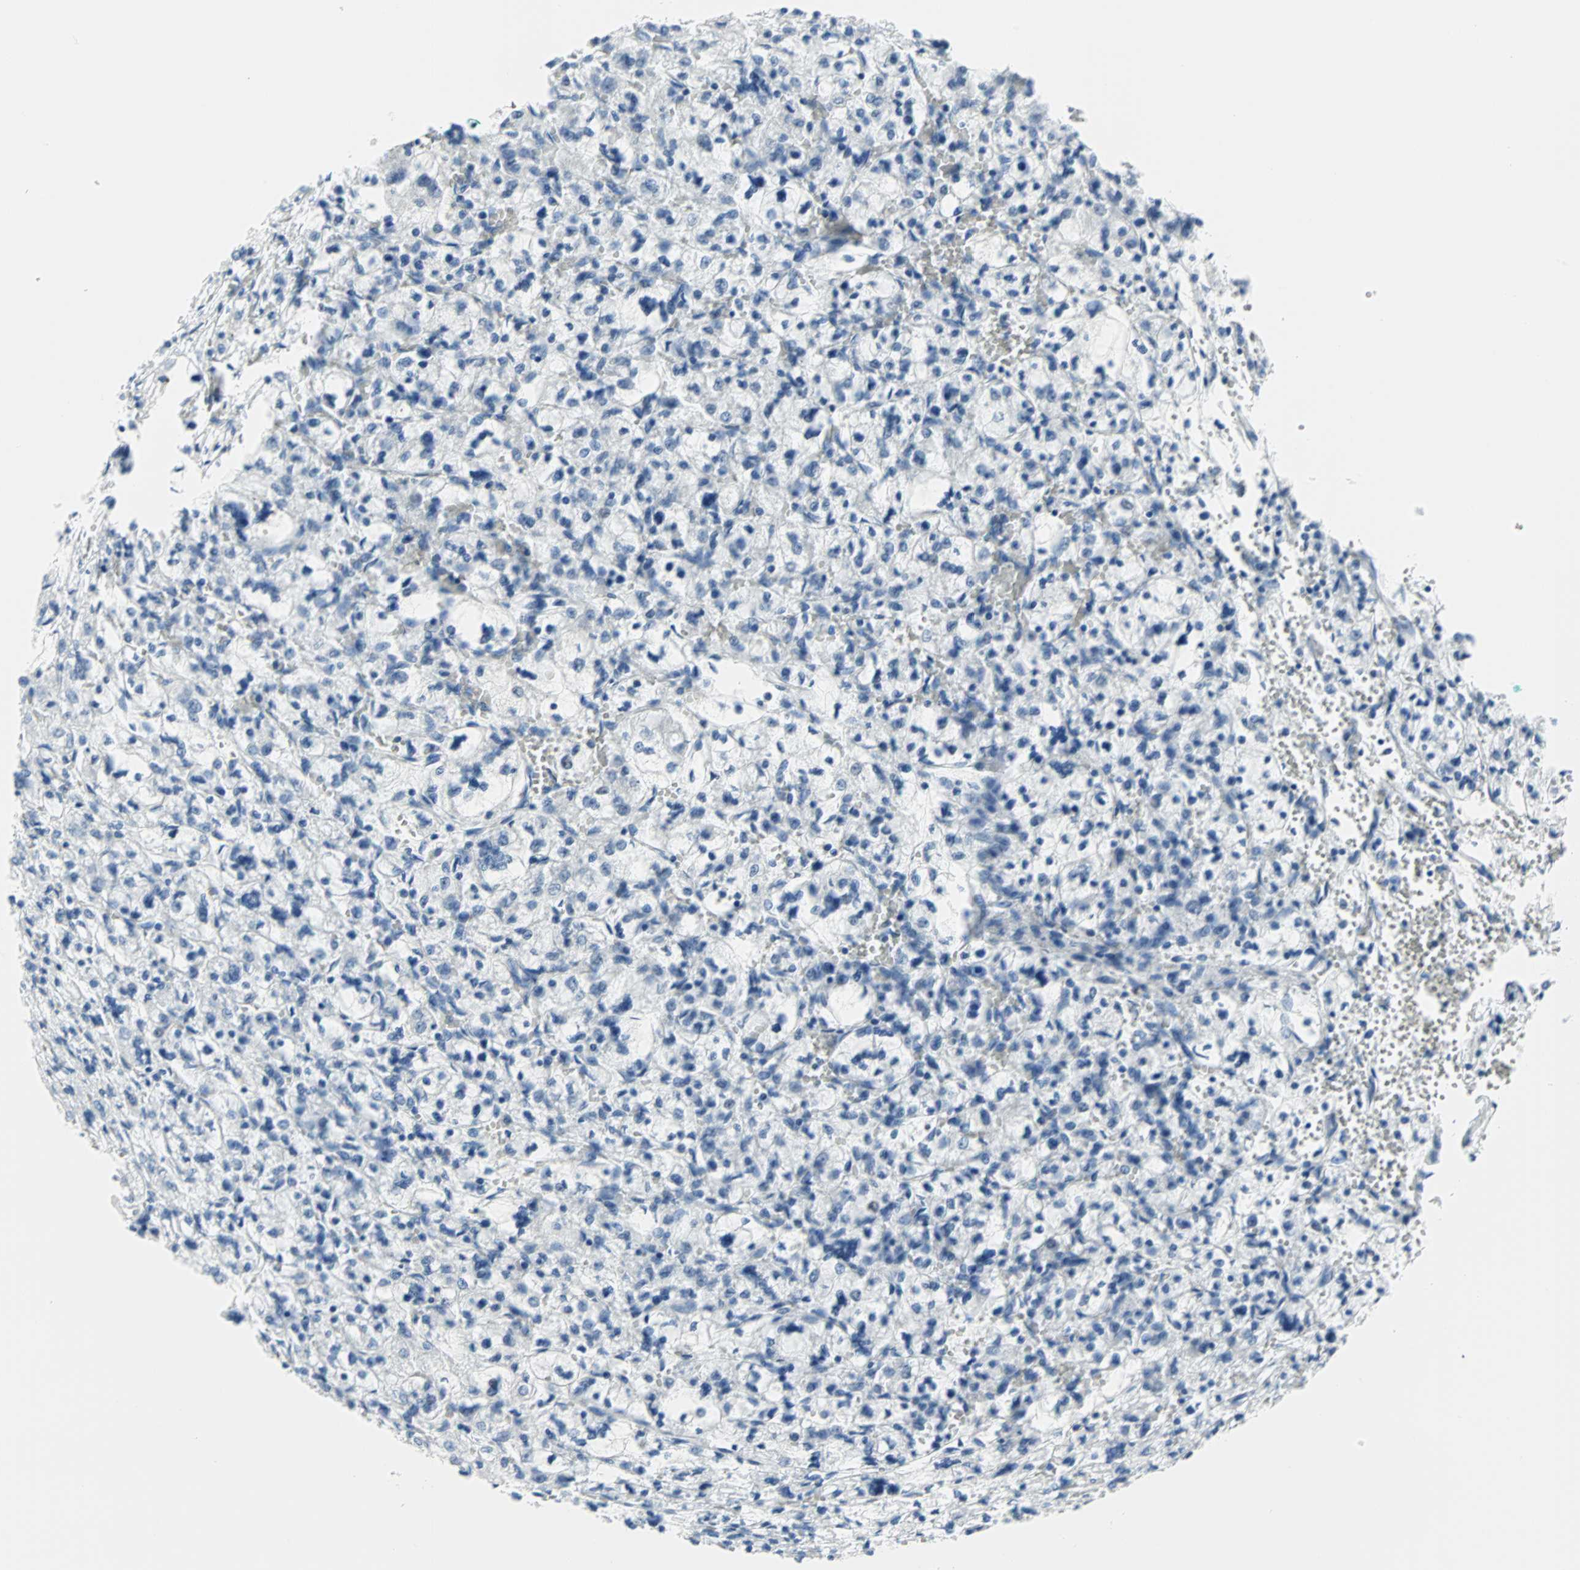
{"staining": {"intensity": "negative", "quantity": "none", "location": "none"}, "tissue": "renal cancer", "cell_type": "Tumor cells", "image_type": "cancer", "snomed": [{"axis": "morphology", "description": "Adenocarcinoma, NOS"}, {"axis": "topography", "description": "Kidney"}], "caption": "A high-resolution photomicrograph shows immunohistochemistry staining of renal adenocarcinoma, which exhibits no significant positivity in tumor cells. (Immunohistochemistry, brightfield microscopy, high magnification).", "gene": "STX1A", "patient": {"sex": "female", "age": 83}}